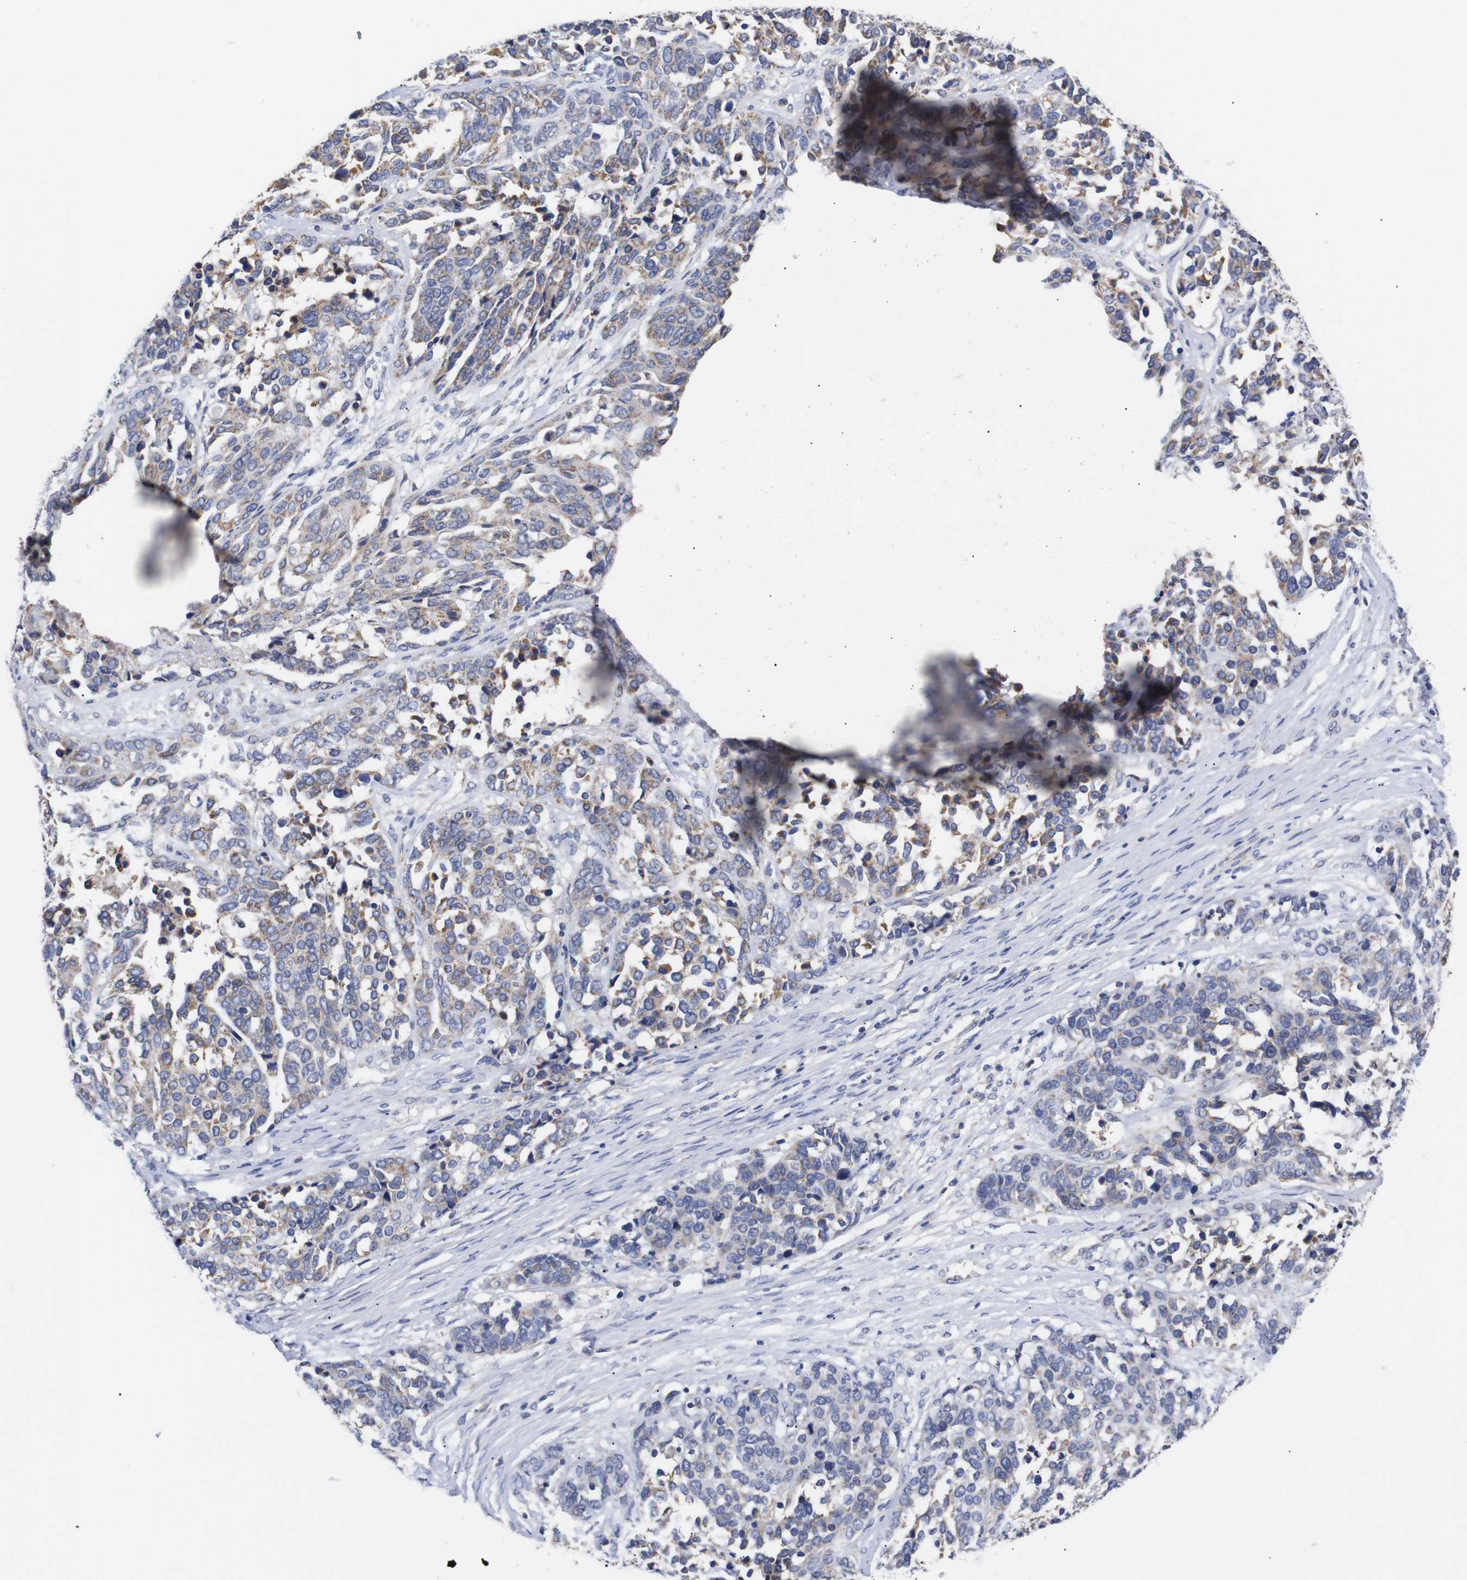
{"staining": {"intensity": "weak", "quantity": "25%-75%", "location": "cytoplasmic/membranous"}, "tissue": "ovarian cancer", "cell_type": "Tumor cells", "image_type": "cancer", "snomed": [{"axis": "morphology", "description": "Cystadenocarcinoma, serous, NOS"}, {"axis": "topography", "description": "Ovary"}], "caption": "Approximately 25%-75% of tumor cells in ovarian serous cystadenocarcinoma demonstrate weak cytoplasmic/membranous protein positivity as visualized by brown immunohistochemical staining.", "gene": "OPN3", "patient": {"sex": "female", "age": 44}}